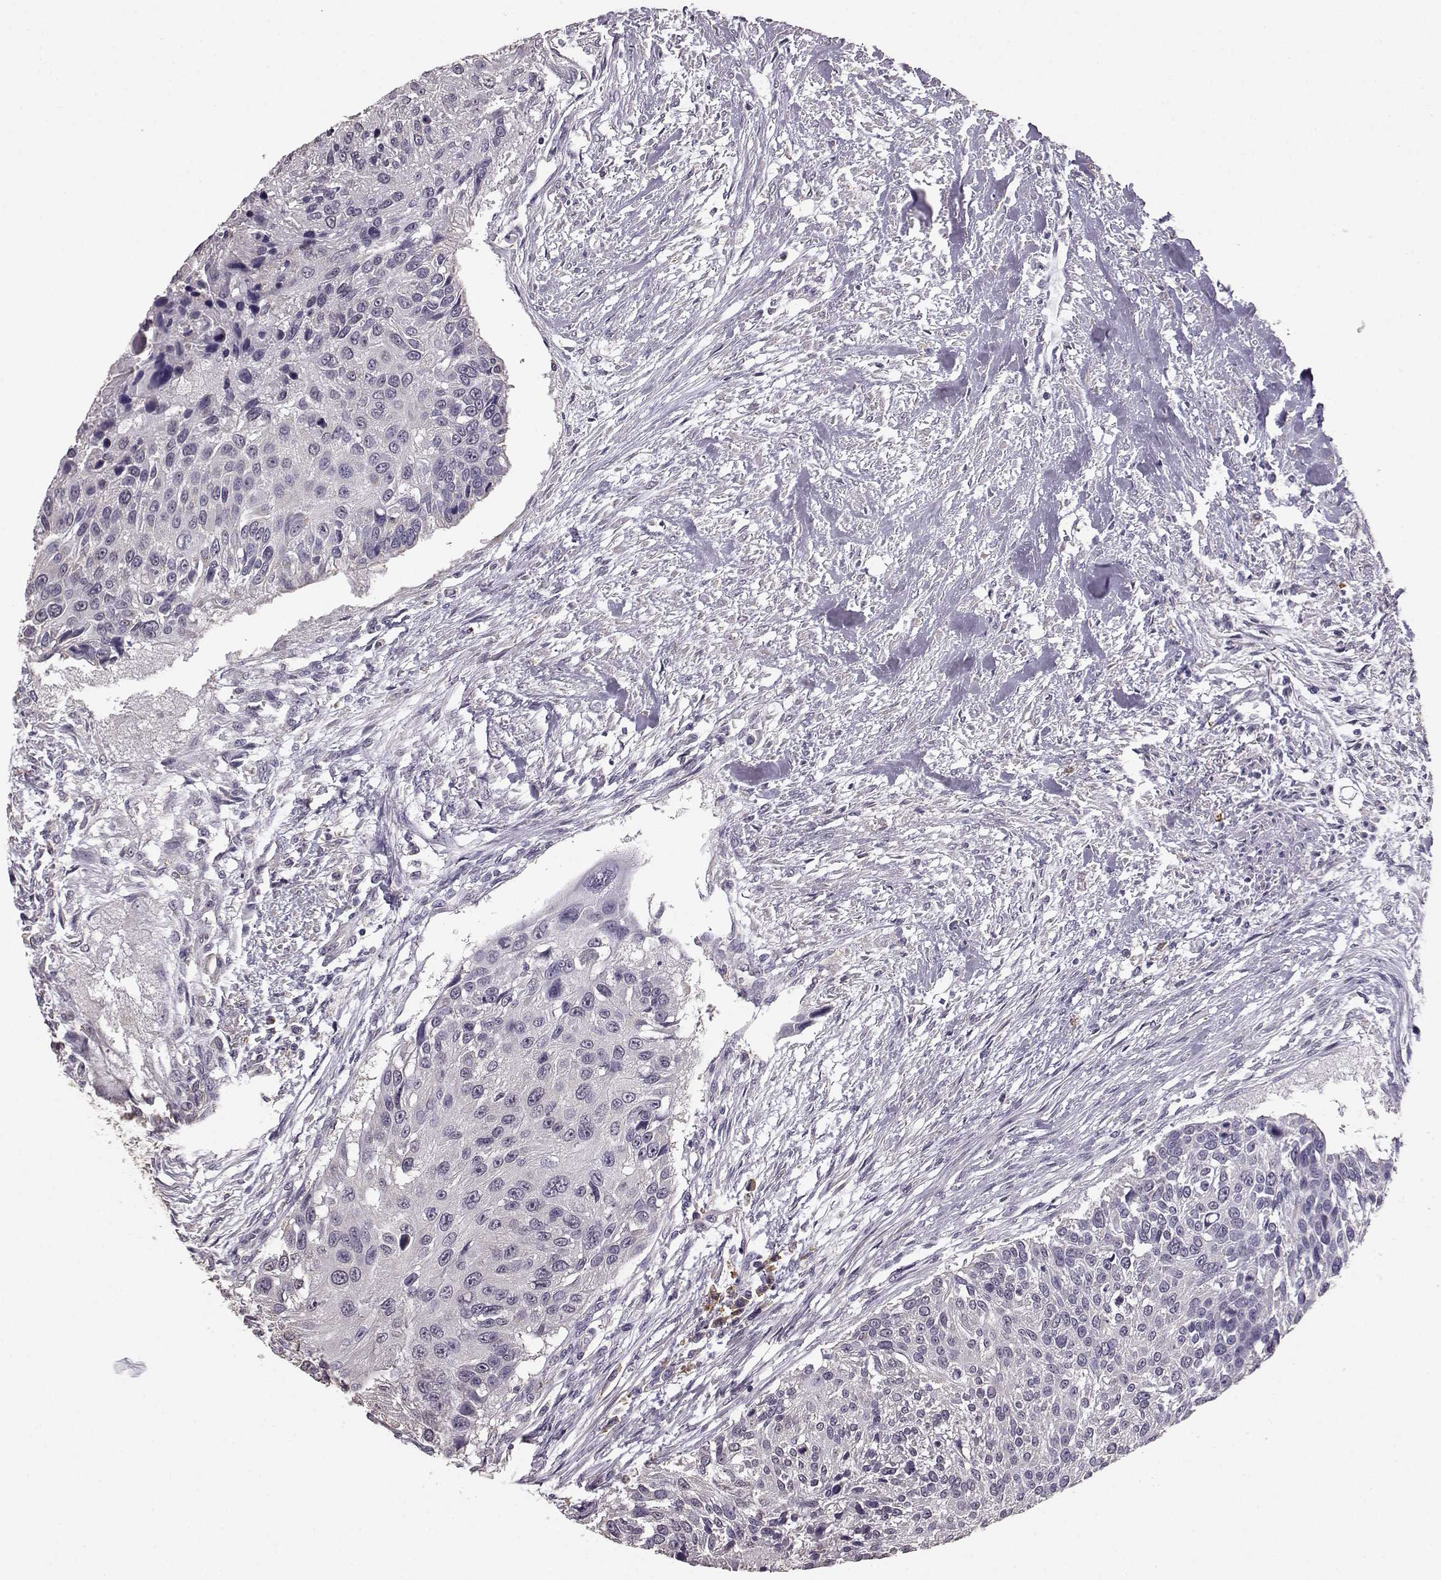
{"staining": {"intensity": "negative", "quantity": "none", "location": "none"}, "tissue": "urothelial cancer", "cell_type": "Tumor cells", "image_type": "cancer", "snomed": [{"axis": "morphology", "description": "Urothelial carcinoma, NOS"}, {"axis": "topography", "description": "Urinary bladder"}], "caption": "There is no significant staining in tumor cells of urothelial cancer. Brightfield microscopy of immunohistochemistry stained with DAB (brown) and hematoxylin (blue), captured at high magnification.", "gene": "GABRG3", "patient": {"sex": "male", "age": 55}}